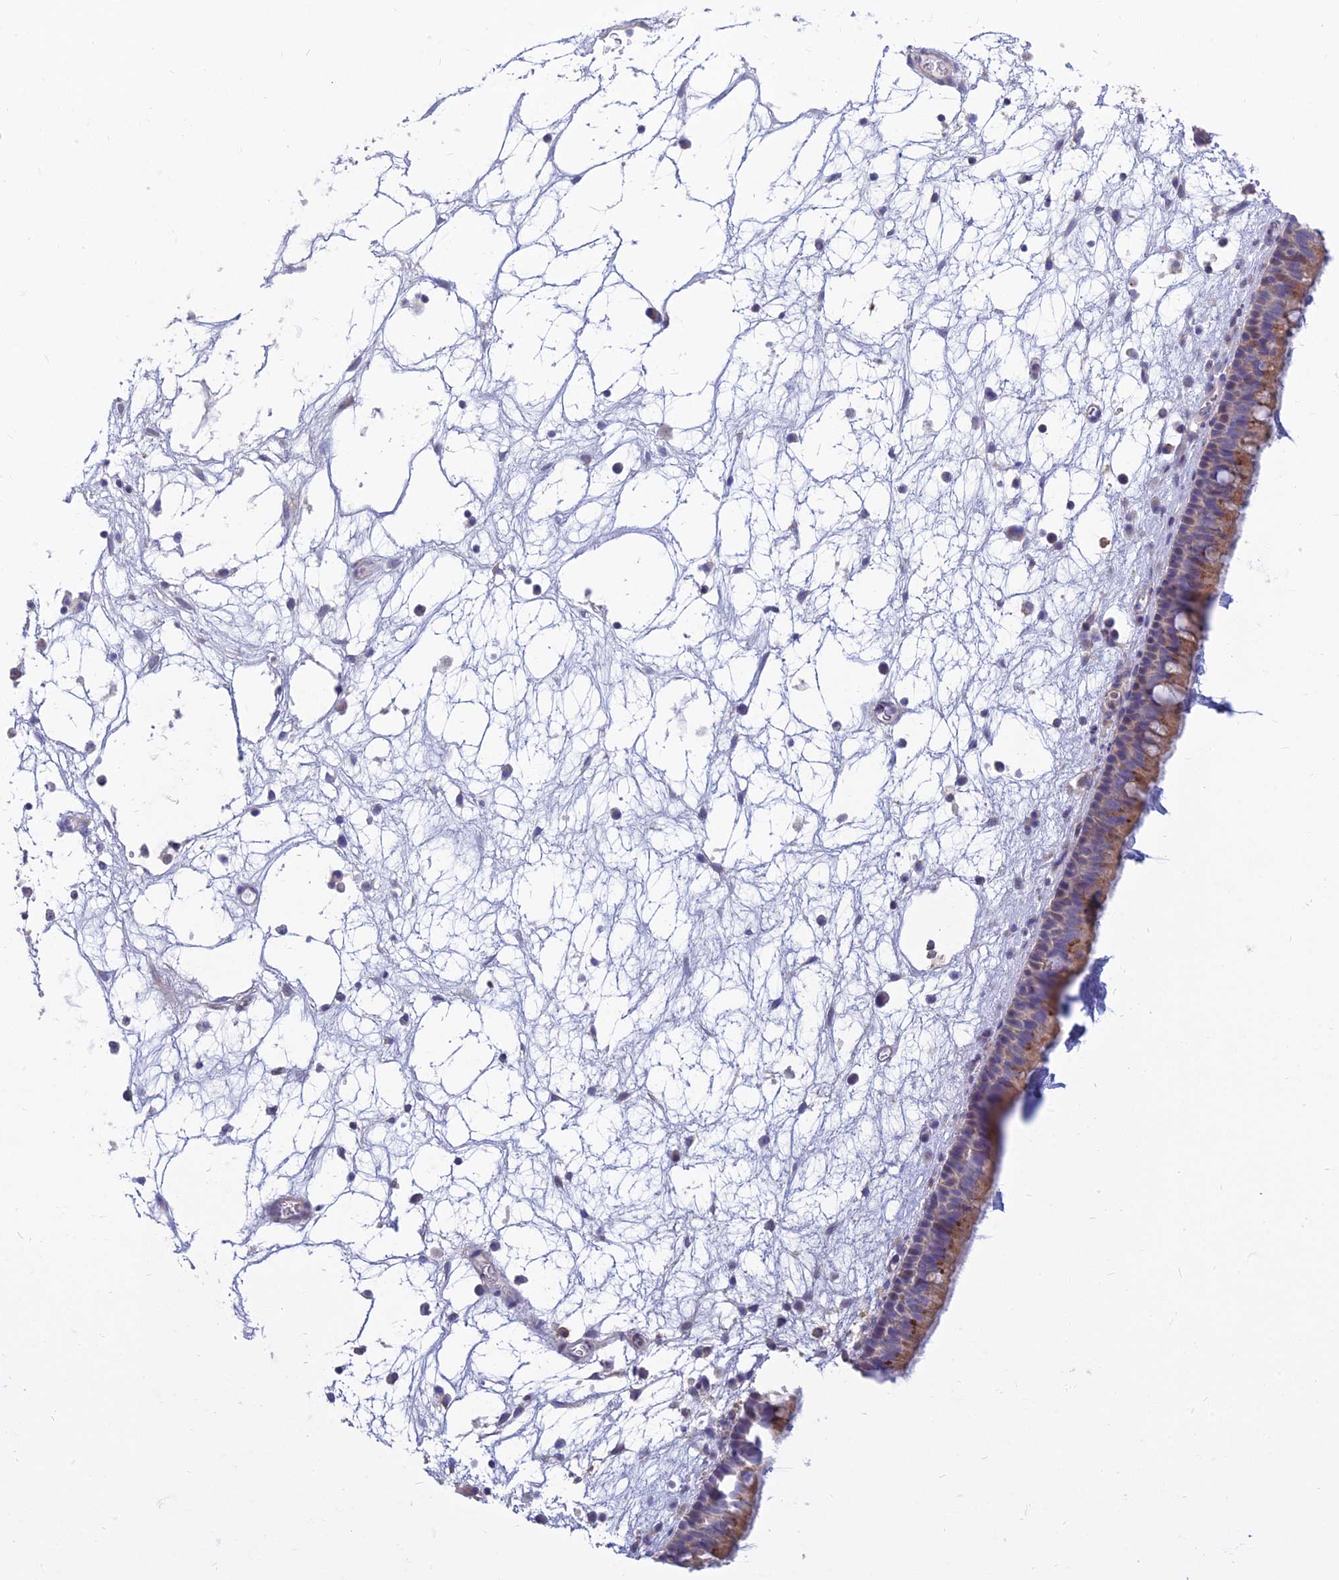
{"staining": {"intensity": "moderate", "quantity": "25%-75%", "location": "cytoplasmic/membranous"}, "tissue": "nasopharynx", "cell_type": "Respiratory epithelial cells", "image_type": "normal", "snomed": [{"axis": "morphology", "description": "Normal tissue, NOS"}, {"axis": "morphology", "description": "Inflammation, NOS"}, {"axis": "morphology", "description": "Malignant melanoma, Metastatic site"}, {"axis": "topography", "description": "Nasopharynx"}], "caption": "This is a photomicrograph of IHC staining of benign nasopharynx, which shows moderate expression in the cytoplasmic/membranous of respiratory epithelial cells.", "gene": "SMIM24", "patient": {"sex": "male", "age": 70}}